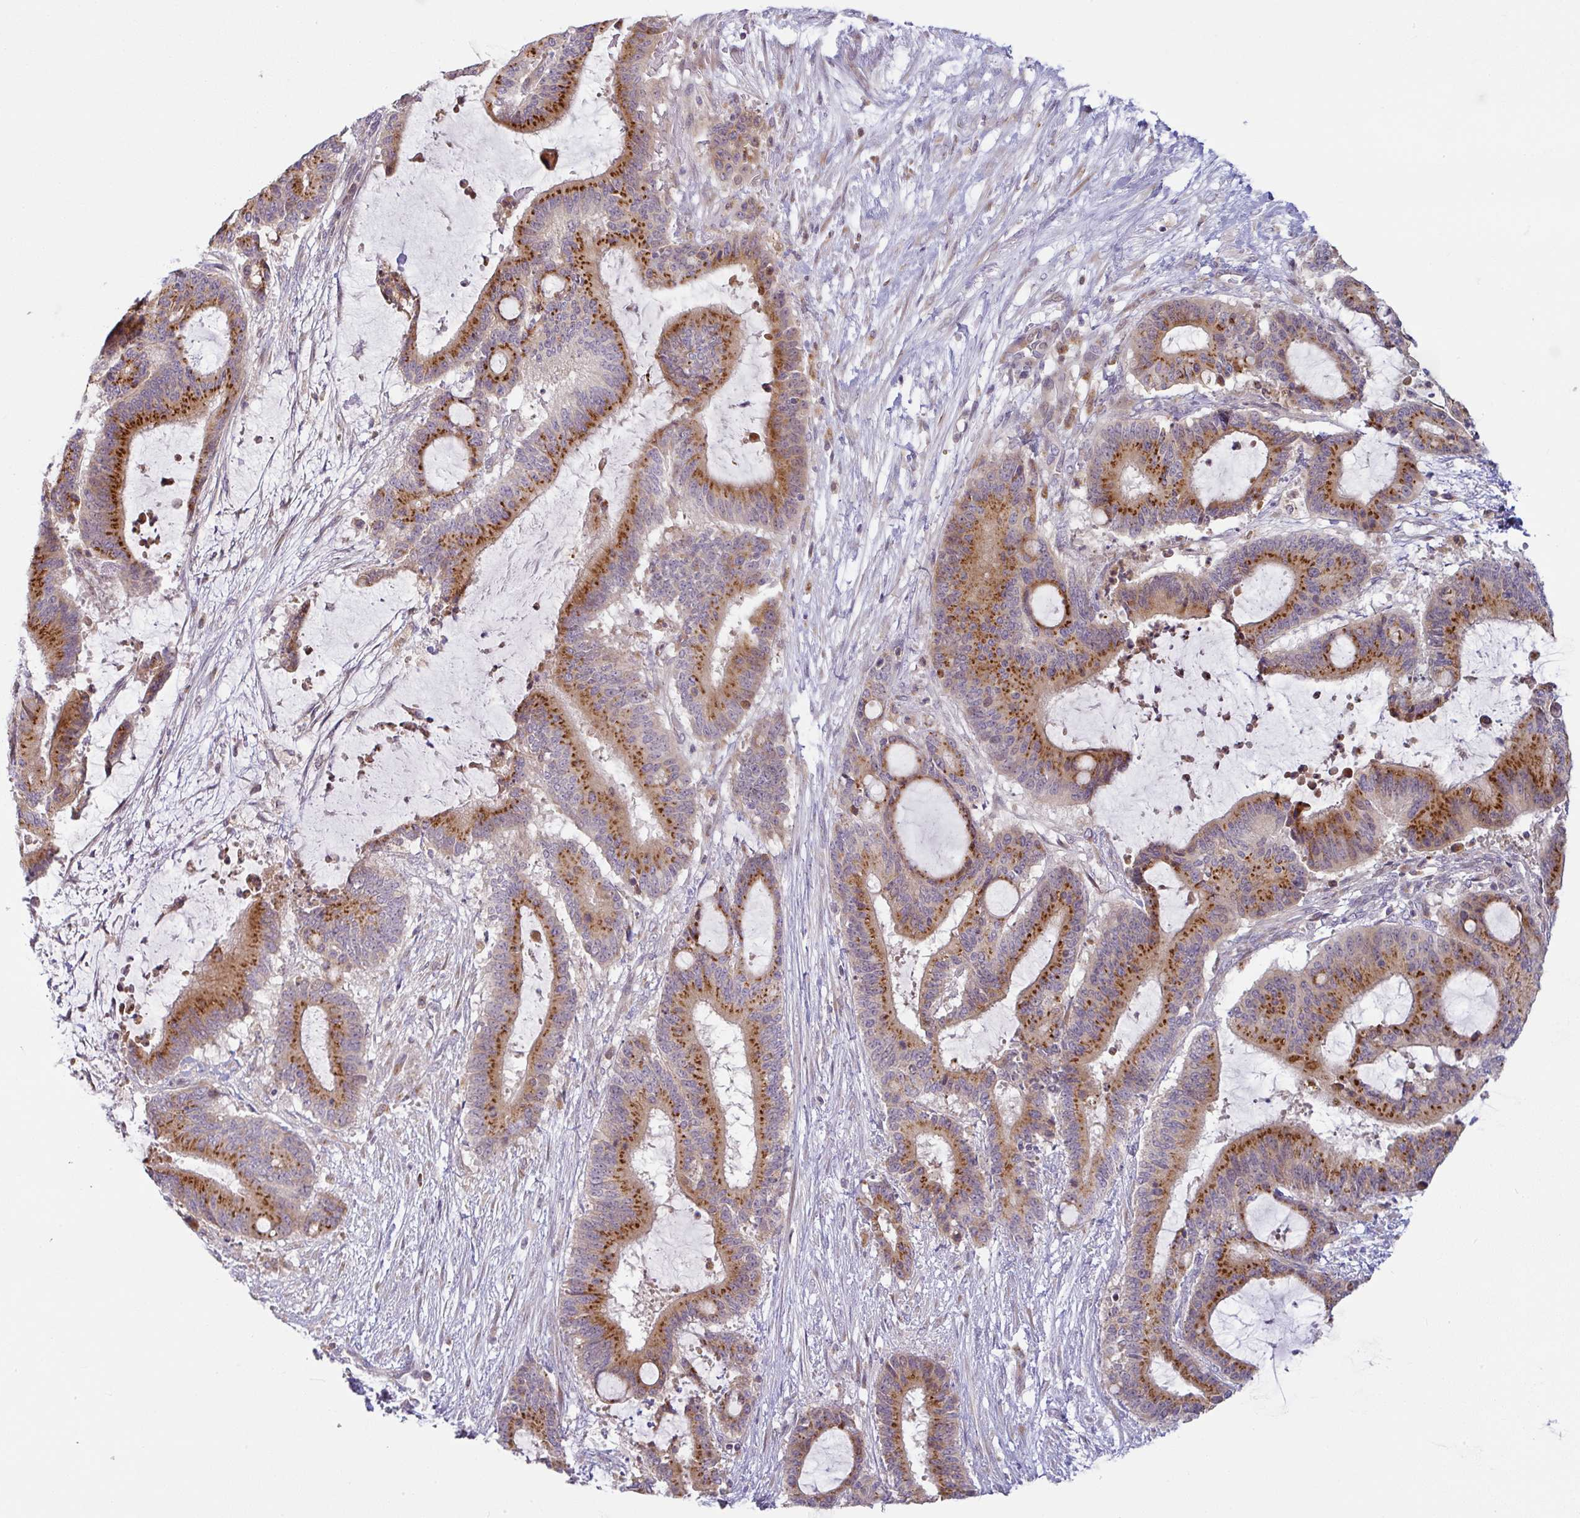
{"staining": {"intensity": "strong", "quantity": ">75%", "location": "cytoplasmic/membranous"}, "tissue": "liver cancer", "cell_type": "Tumor cells", "image_type": "cancer", "snomed": [{"axis": "morphology", "description": "Normal tissue, NOS"}, {"axis": "morphology", "description": "Cholangiocarcinoma"}, {"axis": "topography", "description": "Liver"}, {"axis": "topography", "description": "Peripheral nerve tissue"}], "caption": "Liver cancer stained with DAB immunohistochemistry (IHC) shows high levels of strong cytoplasmic/membranous positivity in approximately >75% of tumor cells.", "gene": "MOB1A", "patient": {"sex": "female", "age": 73}}